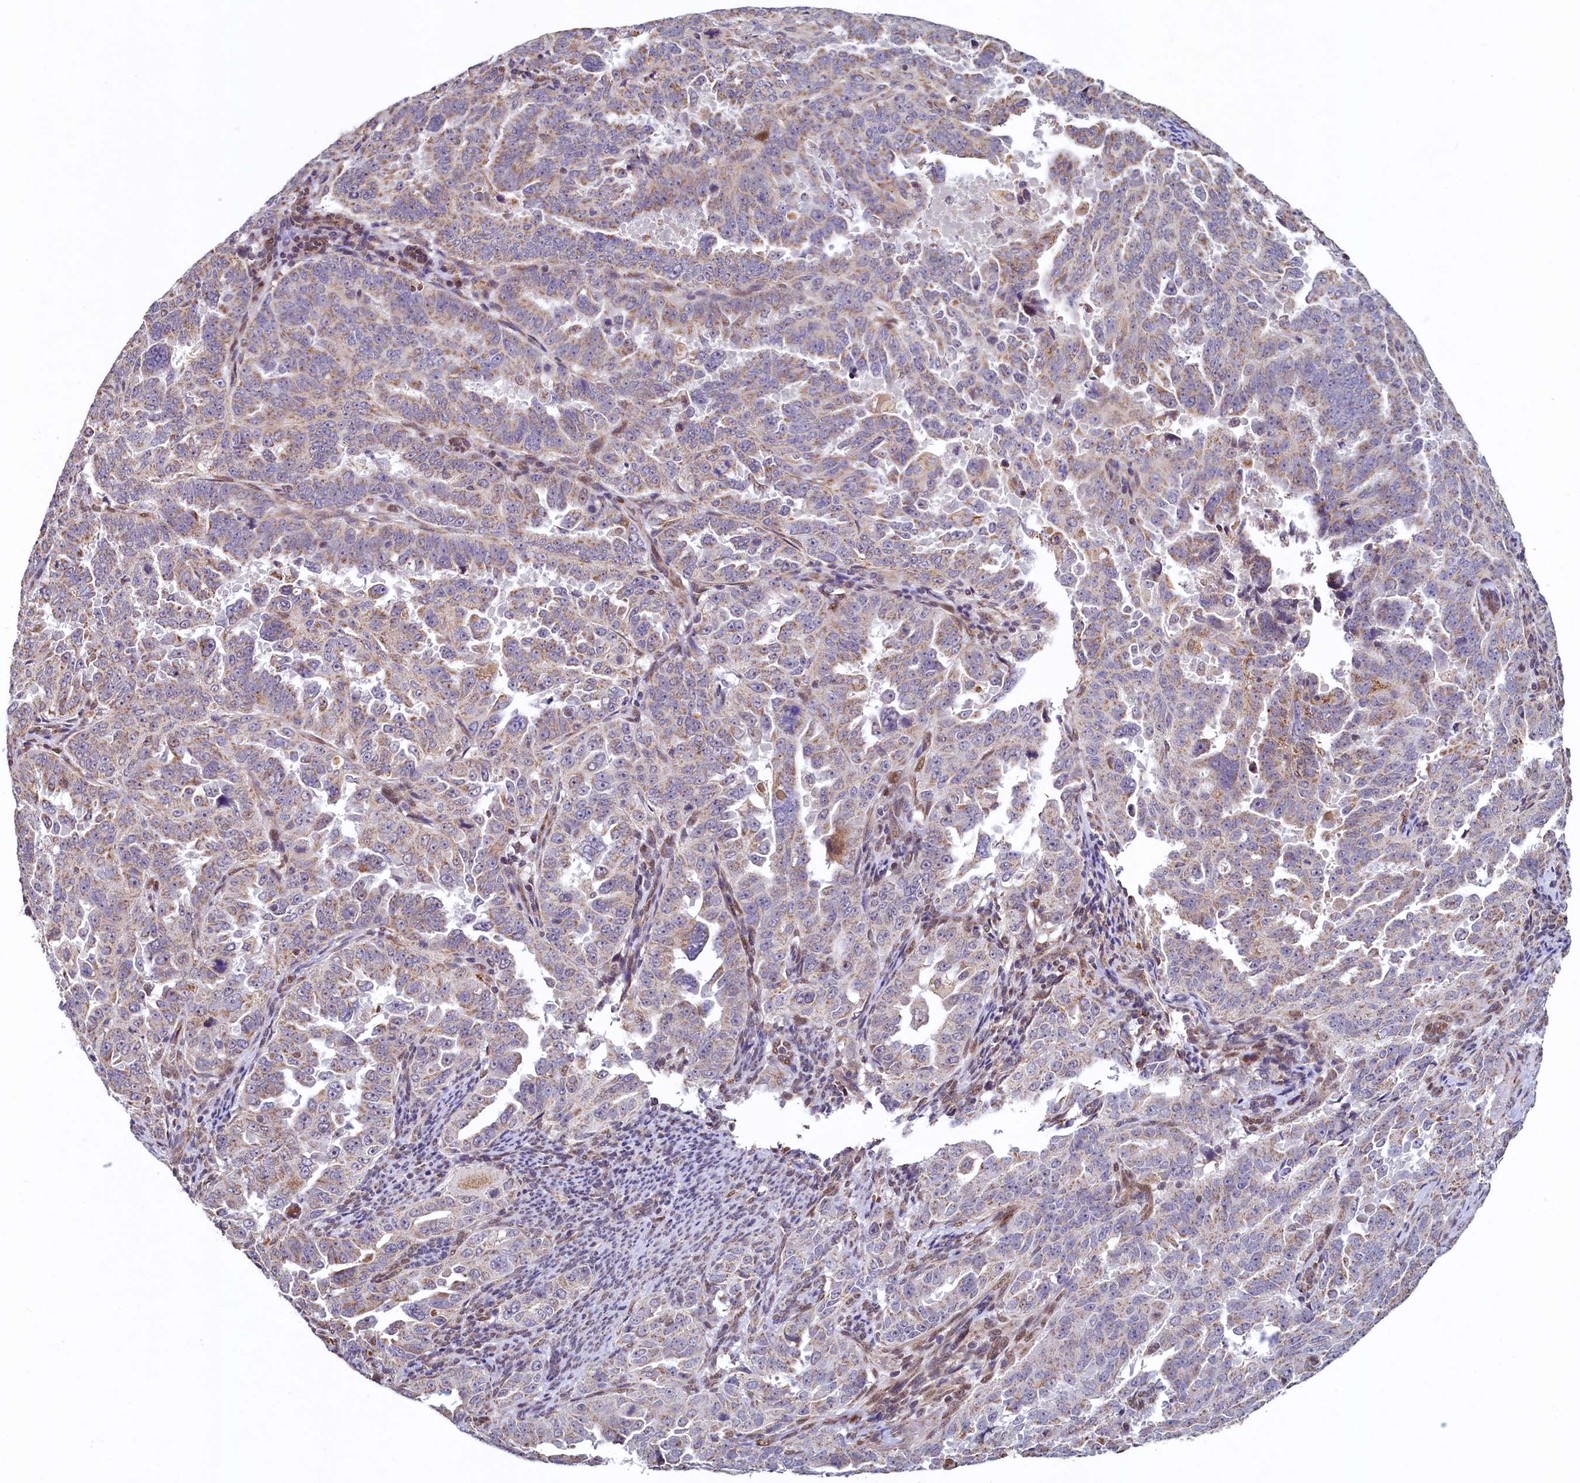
{"staining": {"intensity": "weak", "quantity": "25%-75%", "location": "cytoplasmic/membranous"}, "tissue": "endometrial cancer", "cell_type": "Tumor cells", "image_type": "cancer", "snomed": [{"axis": "morphology", "description": "Adenocarcinoma, NOS"}, {"axis": "topography", "description": "Endometrium"}], "caption": "This micrograph shows endometrial adenocarcinoma stained with immunohistochemistry (IHC) to label a protein in brown. The cytoplasmic/membranous of tumor cells show weak positivity for the protein. Nuclei are counter-stained blue.", "gene": "ZNF577", "patient": {"sex": "female", "age": 65}}